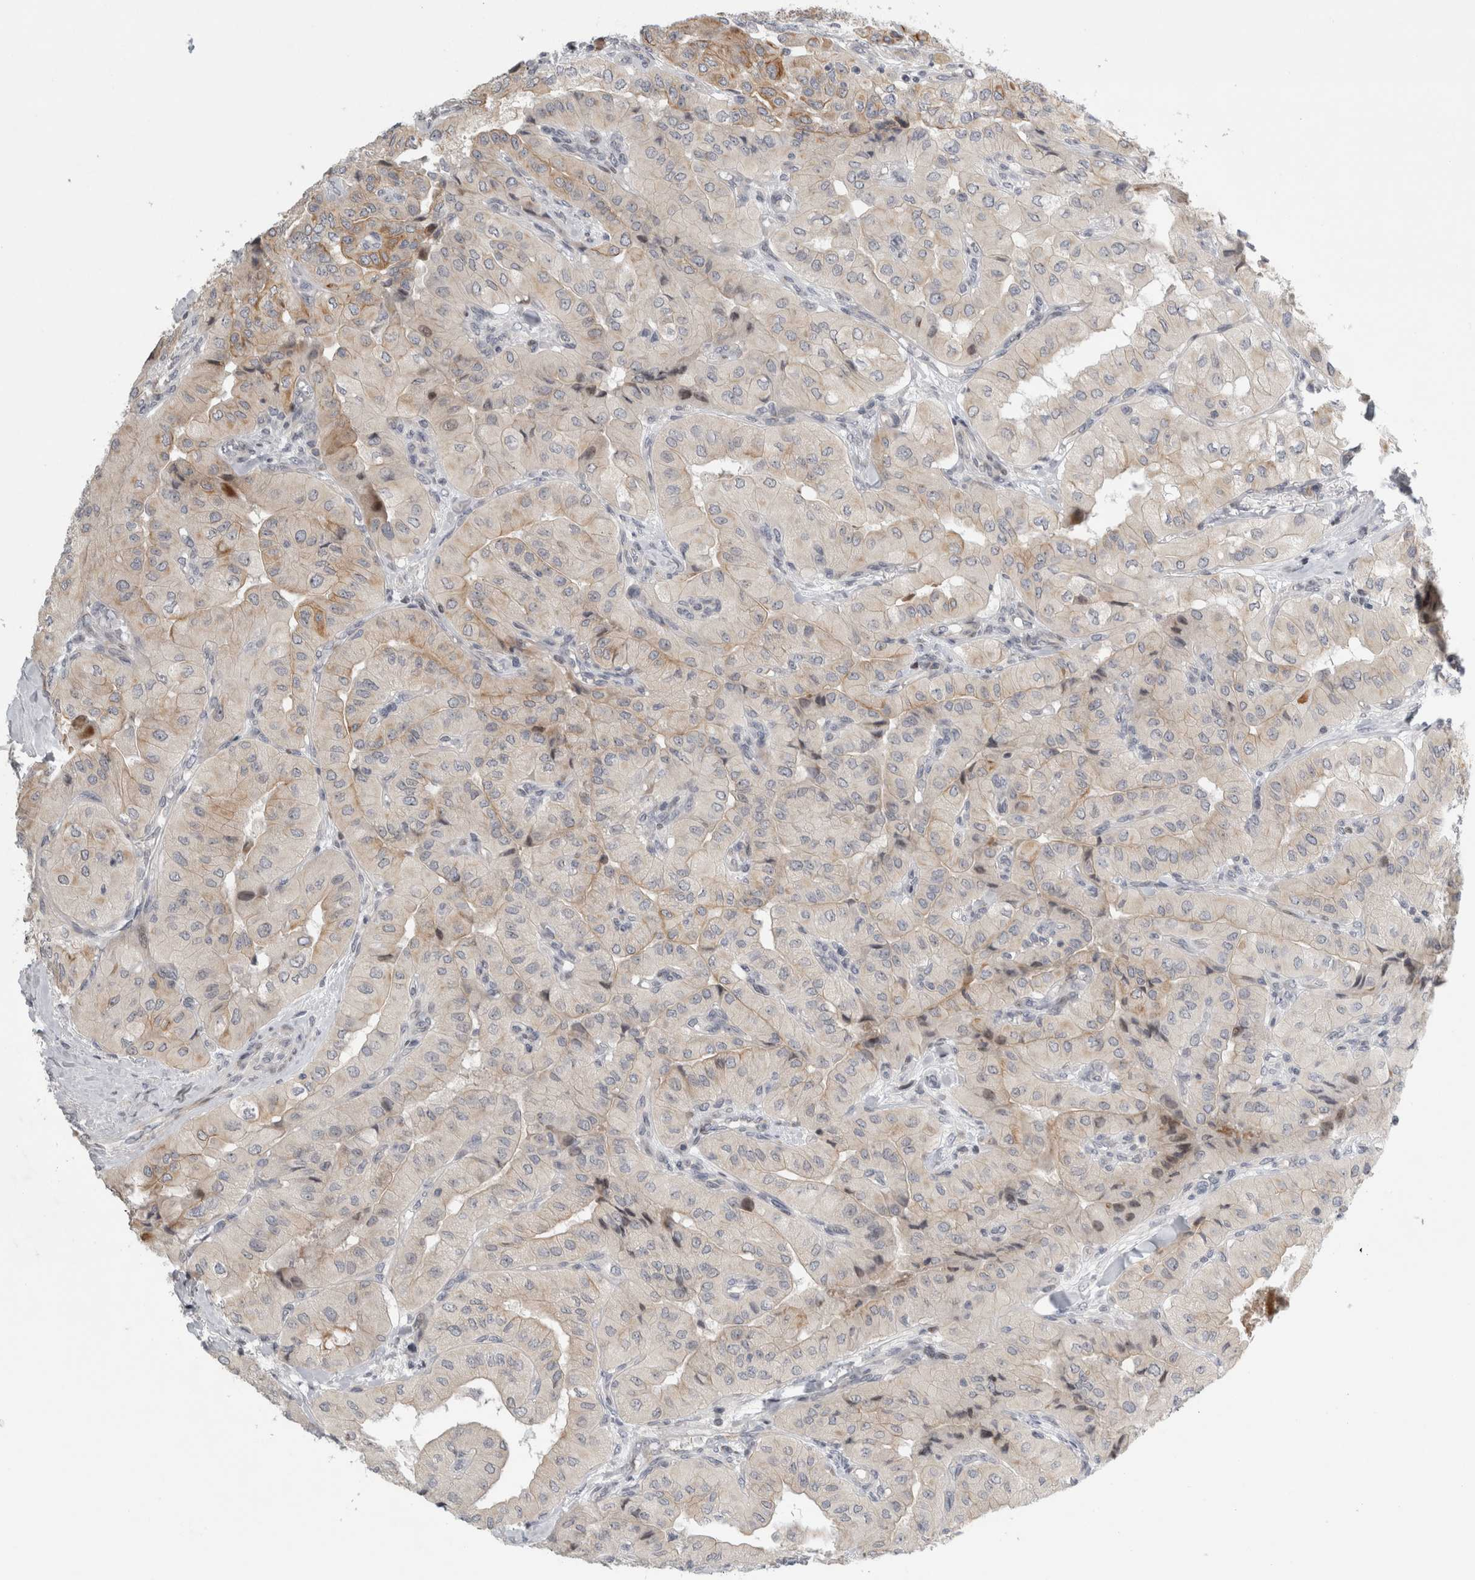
{"staining": {"intensity": "weak", "quantity": "<25%", "location": "cytoplasmic/membranous"}, "tissue": "thyroid cancer", "cell_type": "Tumor cells", "image_type": "cancer", "snomed": [{"axis": "morphology", "description": "Papillary adenocarcinoma, NOS"}, {"axis": "topography", "description": "Thyroid gland"}], "caption": "This is an IHC image of thyroid cancer (papillary adenocarcinoma). There is no staining in tumor cells.", "gene": "UTP25", "patient": {"sex": "female", "age": 59}}